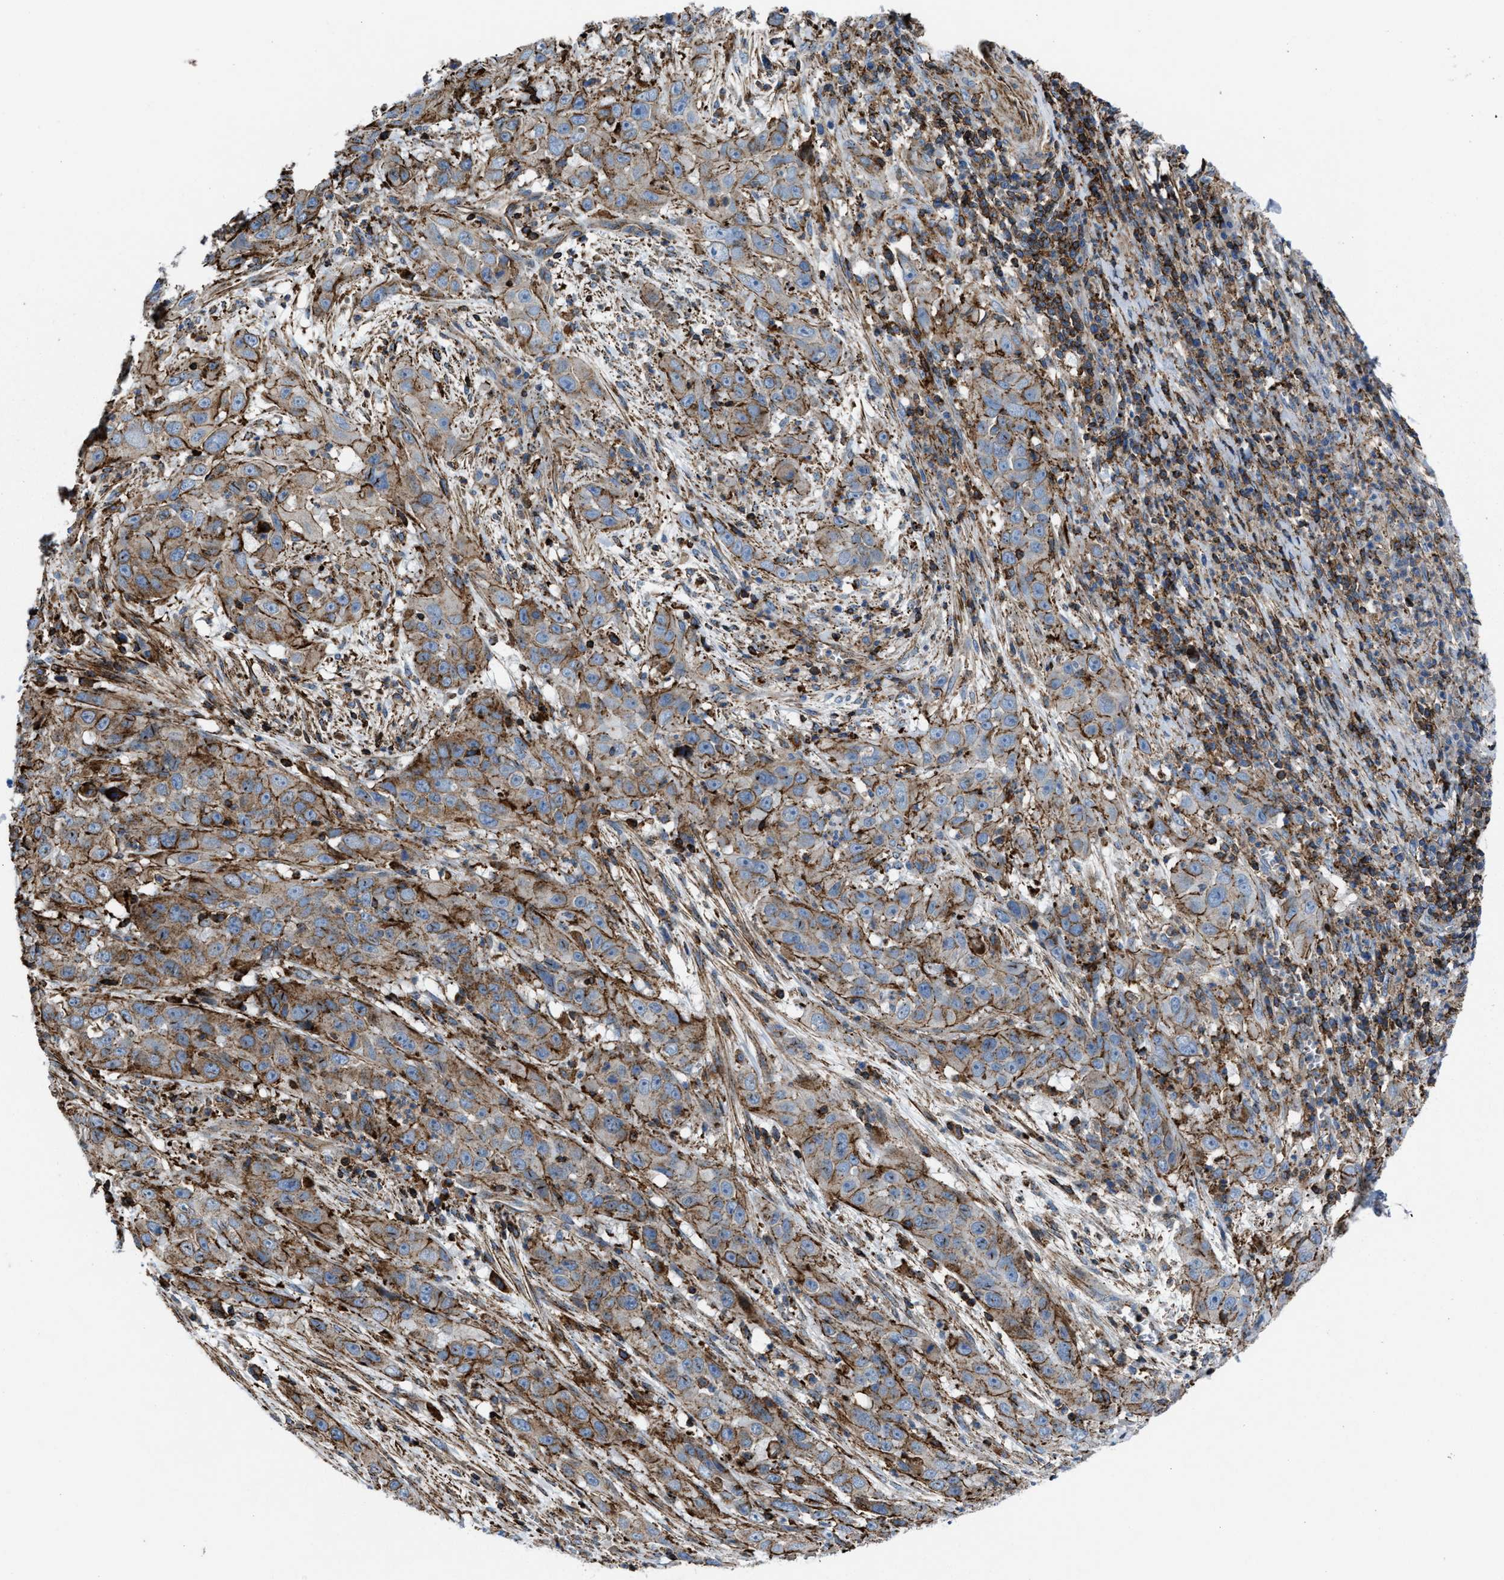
{"staining": {"intensity": "moderate", "quantity": "25%-75%", "location": "cytoplasmic/membranous"}, "tissue": "cervical cancer", "cell_type": "Tumor cells", "image_type": "cancer", "snomed": [{"axis": "morphology", "description": "Squamous cell carcinoma, NOS"}, {"axis": "topography", "description": "Cervix"}], "caption": "IHC histopathology image of human cervical squamous cell carcinoma stained for a protein (brown), which shows medium levels of moderate cytoplasmic/membranous staining in approximately 25%-75% of tumor cells.", "gene": "AGPAT2", "patient": {"sex": "female", "age": 32}}